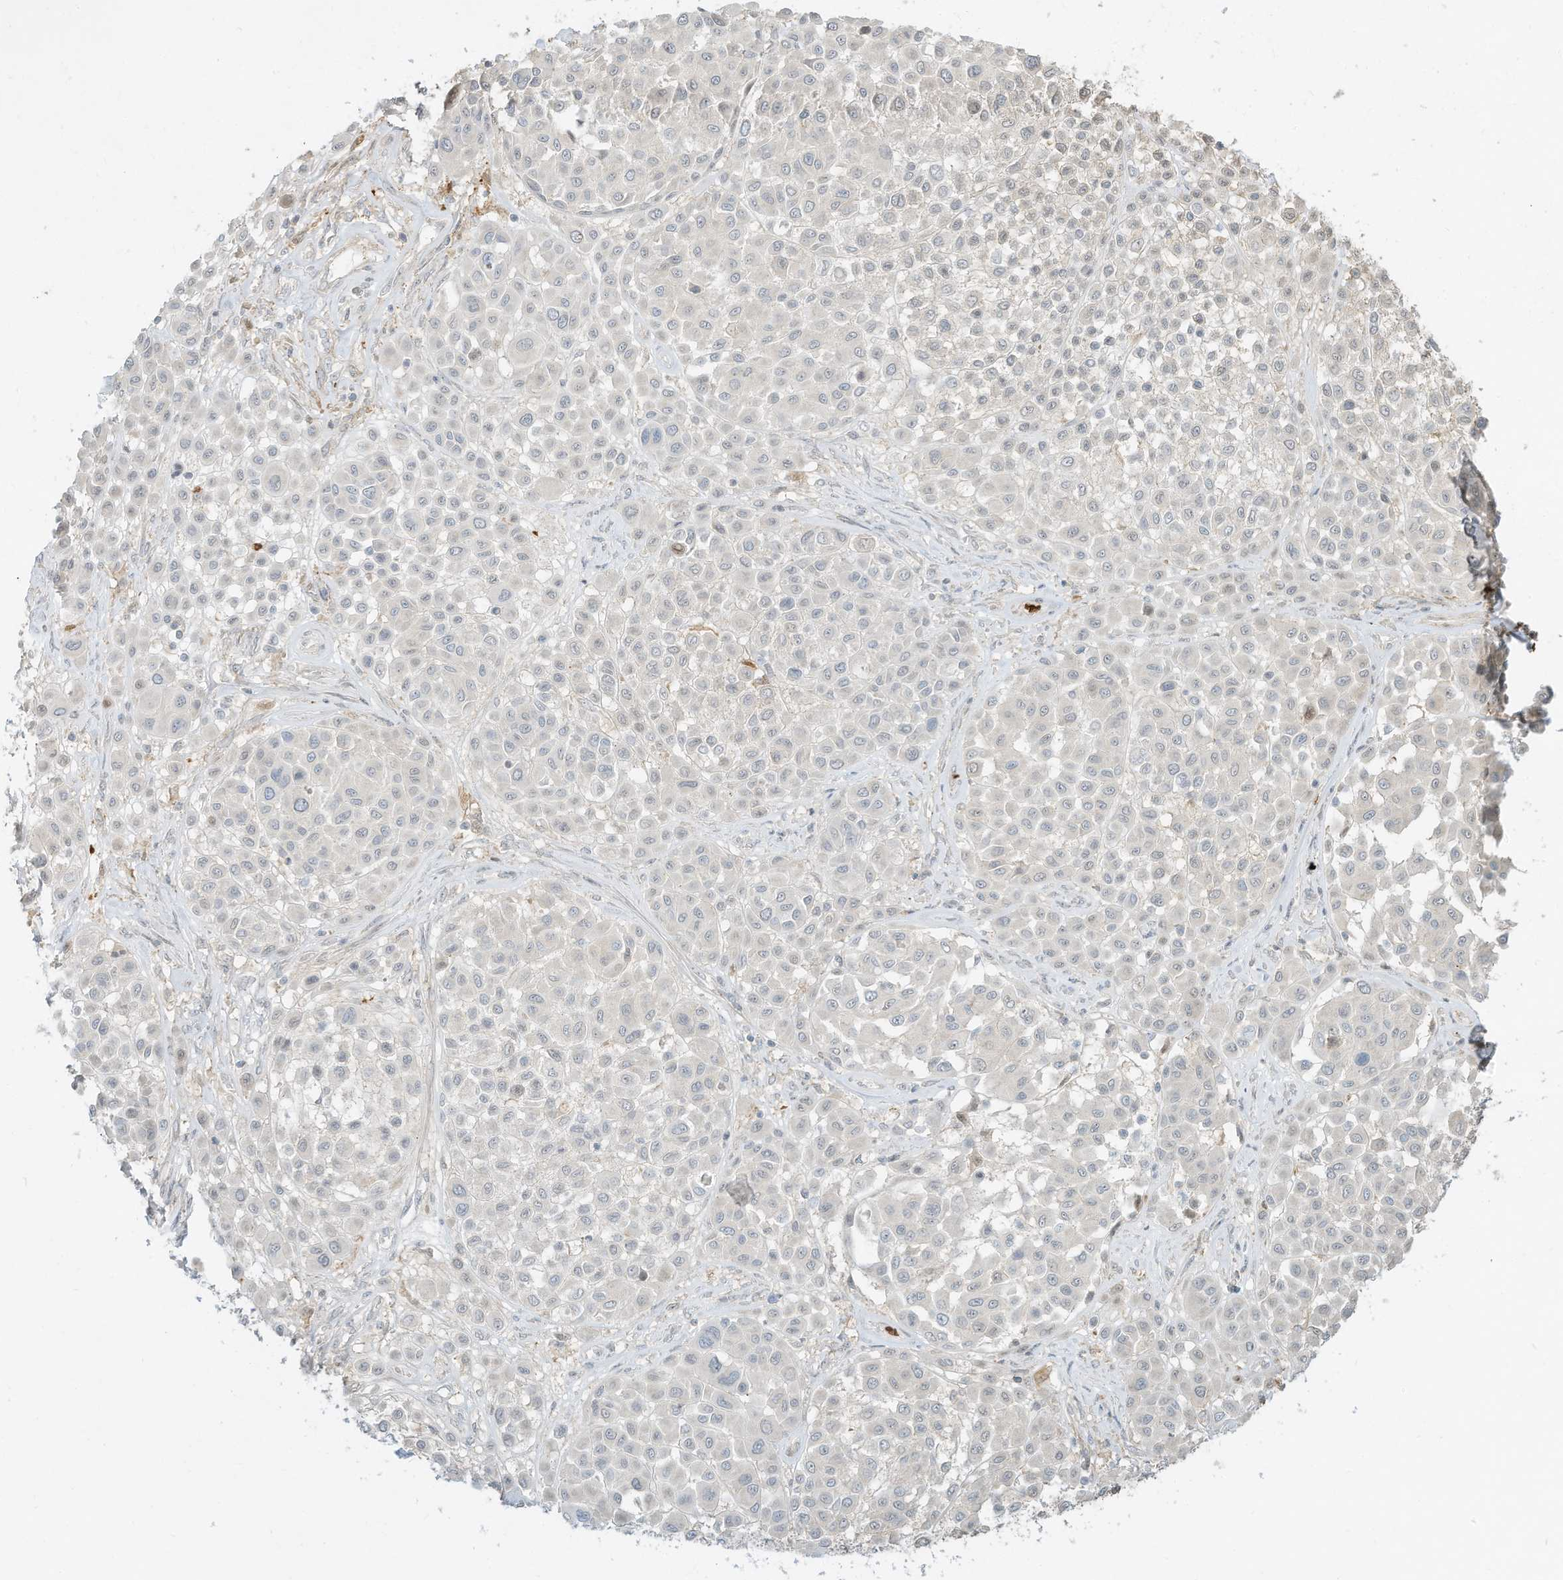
{"staining": {"intensity": "negative", "quantity": "none", "location": "none"}, "tissue": "melanoma", "cell_type": "Tumor cells", "image_type": "cancer", "snomed": [{"axis": "morphology", "description": "Malignant melanoma, Metastatic site"}, {"axis": "topography", "description": "Soft tissue"}], "caption": "Human malignant melanoma (metastatic site) stained for a protein using immunohistochemistry (IHC) demonstrates no staining in tumor cells.", "gene": "OFD1", "patient": {"sex": "male", "age": 41}}